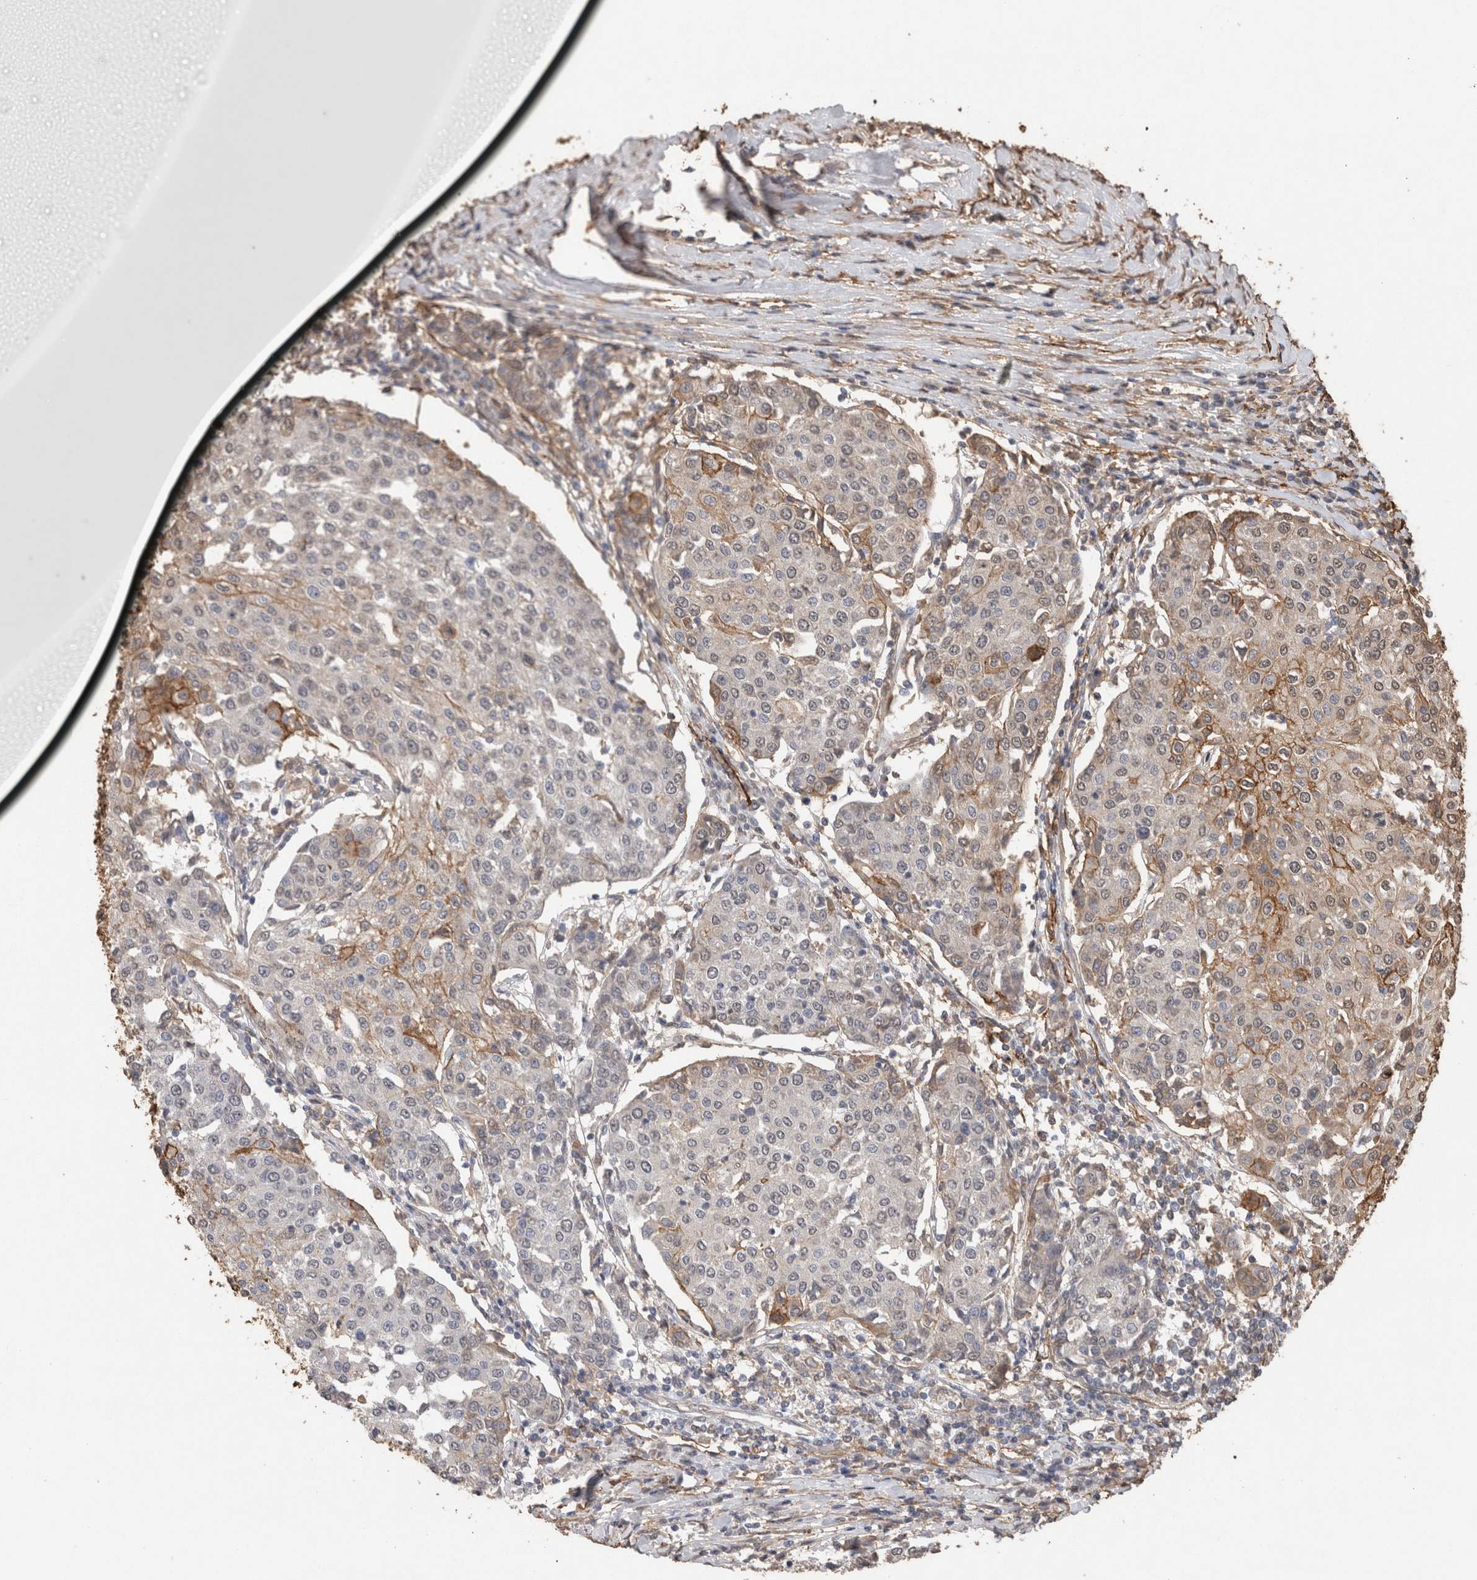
{"staining": {"intensity": "moderate", "quantity": "25%-75%", "location": "cytoplasmic/membranous"}, "tissue": "urothelial cancer", "cell_type": "Tumor cells", "image_type": "cancer", "snomed": [{"axis": "morphology", "description": "Urothelial carcinoma, High grade"}, {"axis": "topography", "description": "Urinary bladder"}], "caption": "Protein staining of urothelial carcinoma (high-grade) tissue exhibits moderate cytoplasmic/membranous expression in approximately 25%-75% of tumor cells. Nuclei are stained in blue.", "gene": "S100A10", "patient": {"sex": "female", "age": 85}}